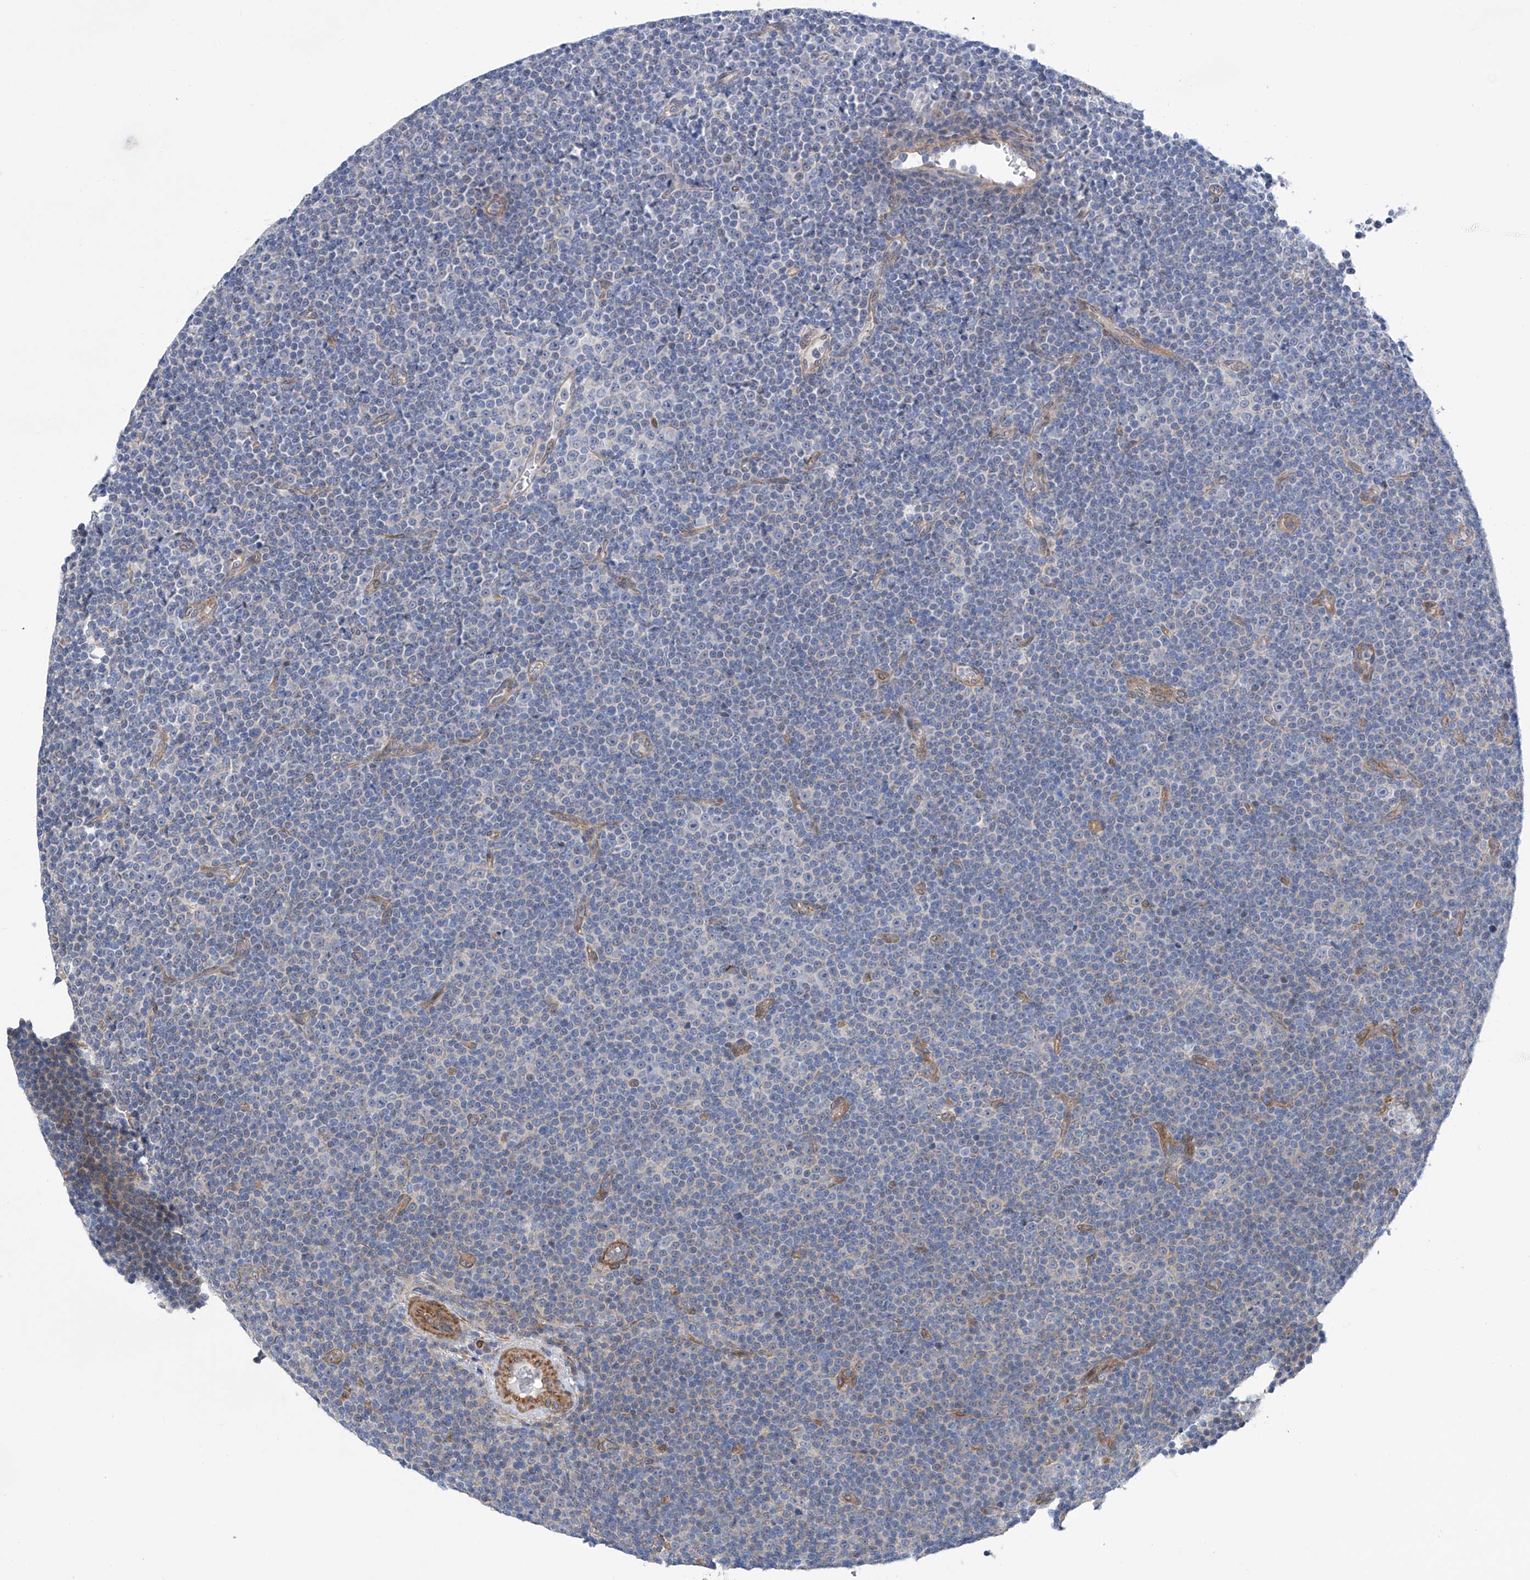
{"staining": {"intensity": "negative", "quantity": "none", "location": "none"}, "tissue": "lymphoma", "cell_type": "Tumor cells", "image_type": "cancer", "snomed": [{"axis": "morphology", "description": "Malignant lymphoma, non-Hodgkin's type, Low grade"}, {"axis": "topography", "description": "Lymph node"}], "caption": "DAB (3,3'-diaminobenzidine) immunohistochemical staining of lymphoma shows no significant expression in tumor cells.", "gene": "TNN", "patient": {"sex": "female", "age": 67}}